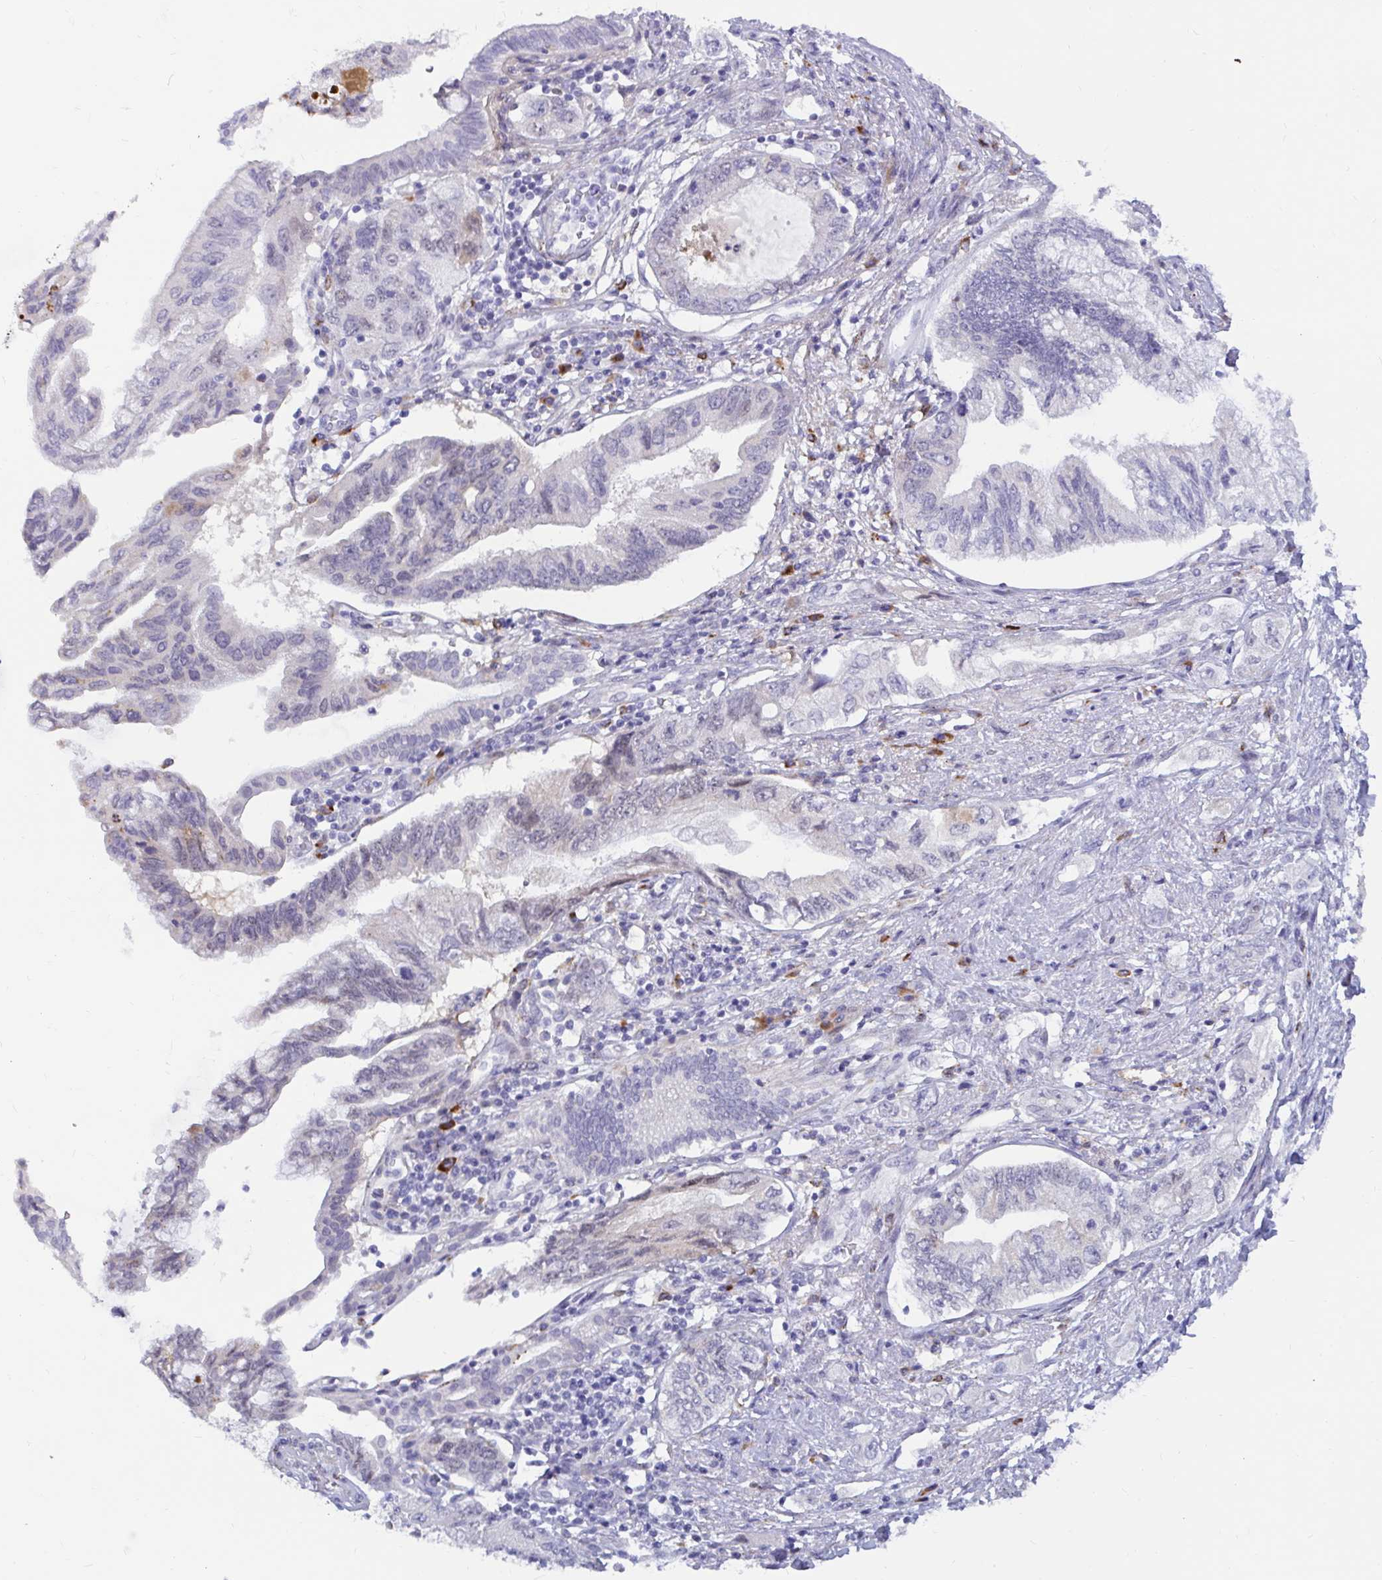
{"staining": {"intensity": "negative", "quantity": "none", "location": "none"}, "tissue": "pancreatic cancer", "cell_type": "Tumor cells", "image_type": "cancer", "snomed": [{"axis": "morphology", "description": "Adenocarcinoma, NOS"}, {"axis": "topography", "description": "Pancreas"}], "caption": "The photomicrograph exhibits no significant positivity in tumor cells of pancreatic adenocarcinoma.", "gene": "FAM219B", "patient": {"sex": "female", "age": 73}}